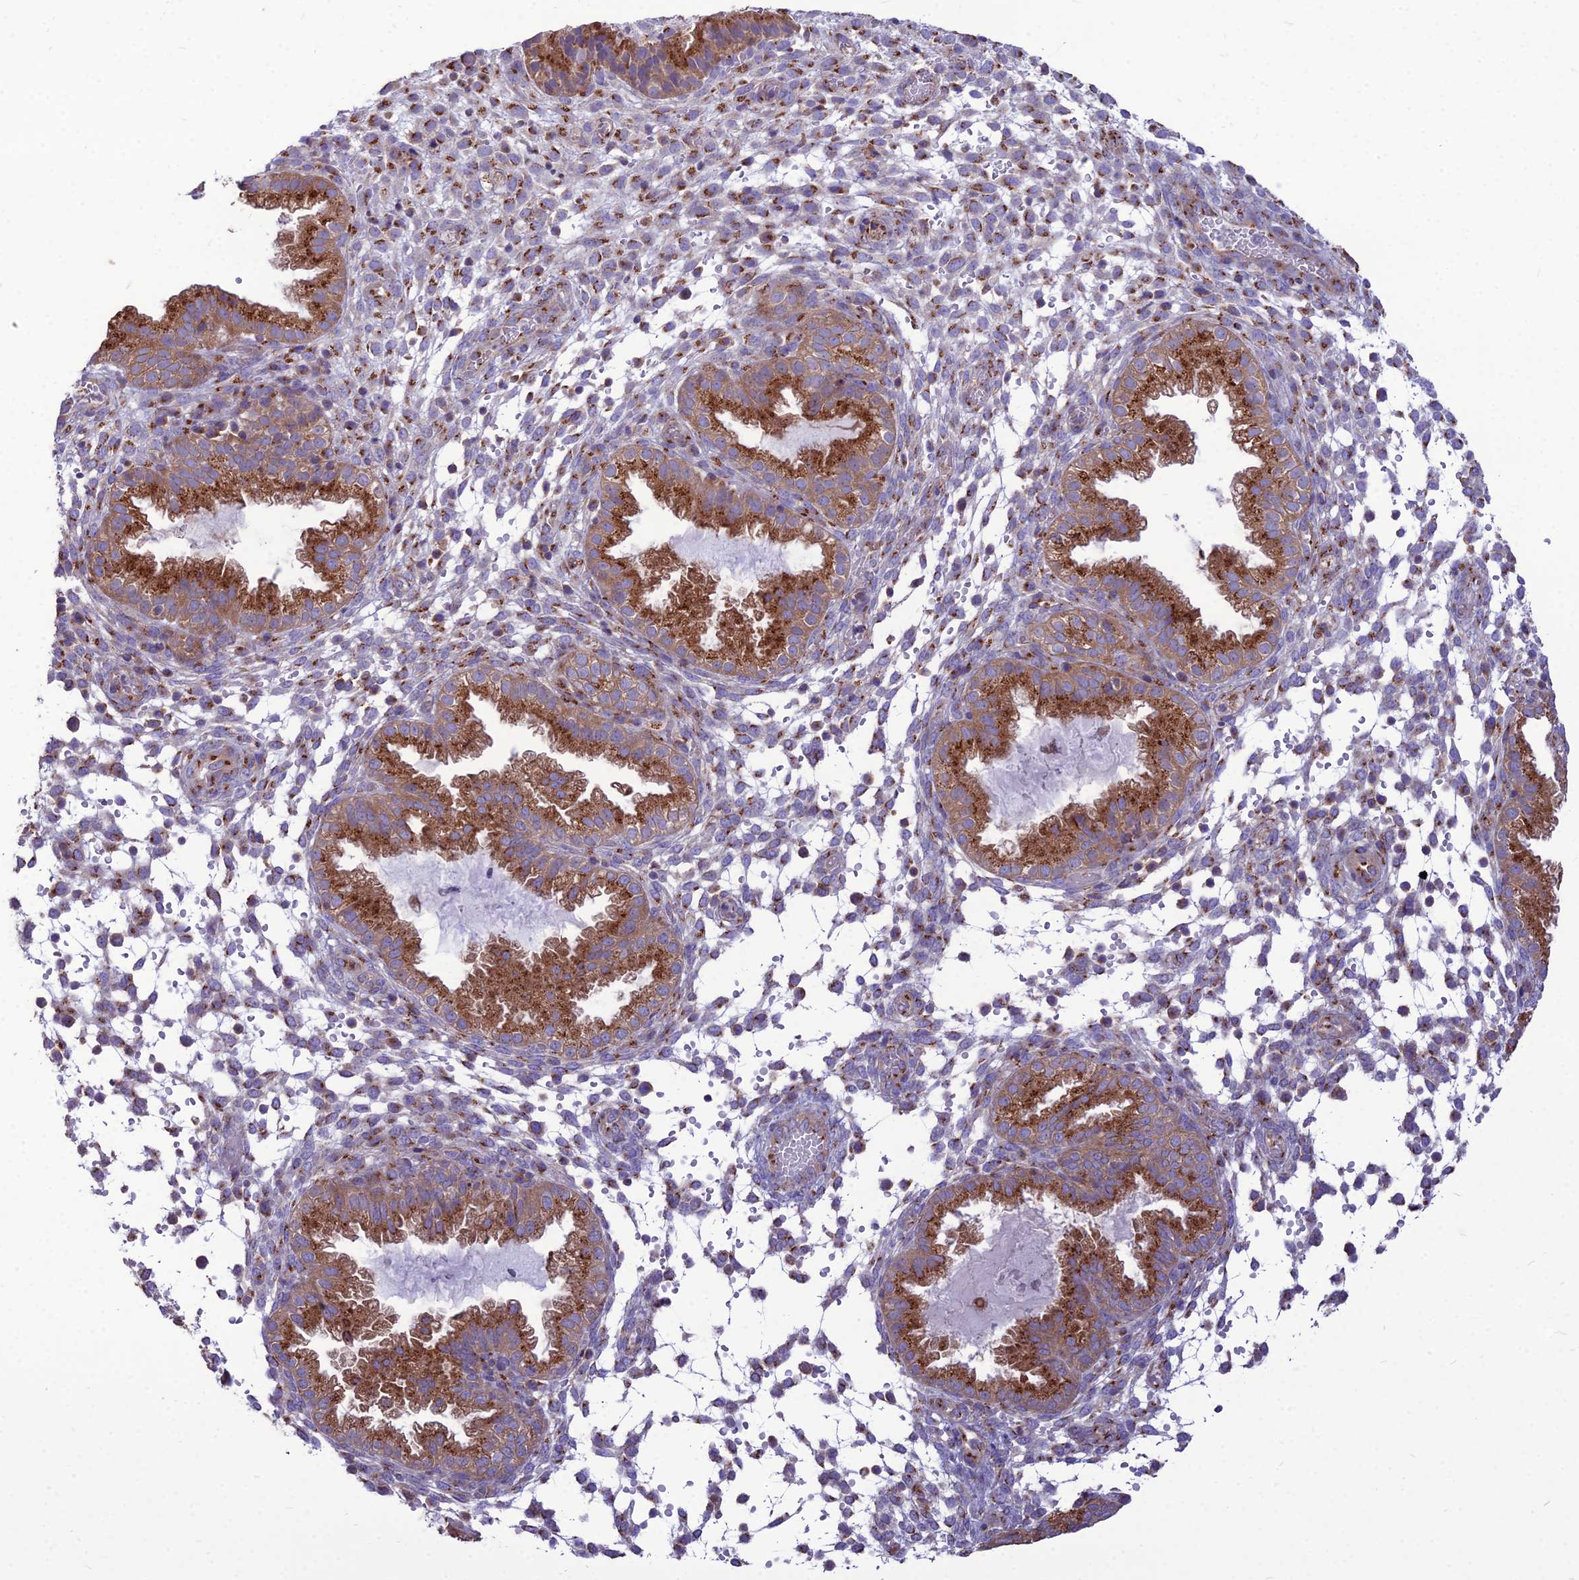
{"staining": {"intensity": "moderate", "quantity": "25%-75%", "location": "cytoplasmic/membranous"}, "tissue": "endometrium", "cell_type": "Cells in endometrial stroma", "image_type": "normal", "snomed": [{"axis": "morphology", "description": "Normal tissue, NOS"}, {"axis": "topography", "description": "Endometrium"}], "caption": "Immunohistochemical staining of normal human endometrium displays 25%-75% levels of moderate cytoplasmic/membranous protein expression in approximately 25%-75% of cells in endometrial stroma.", "gene": "SPRYD7", "patient": {"sex": "female", "age": 33}}